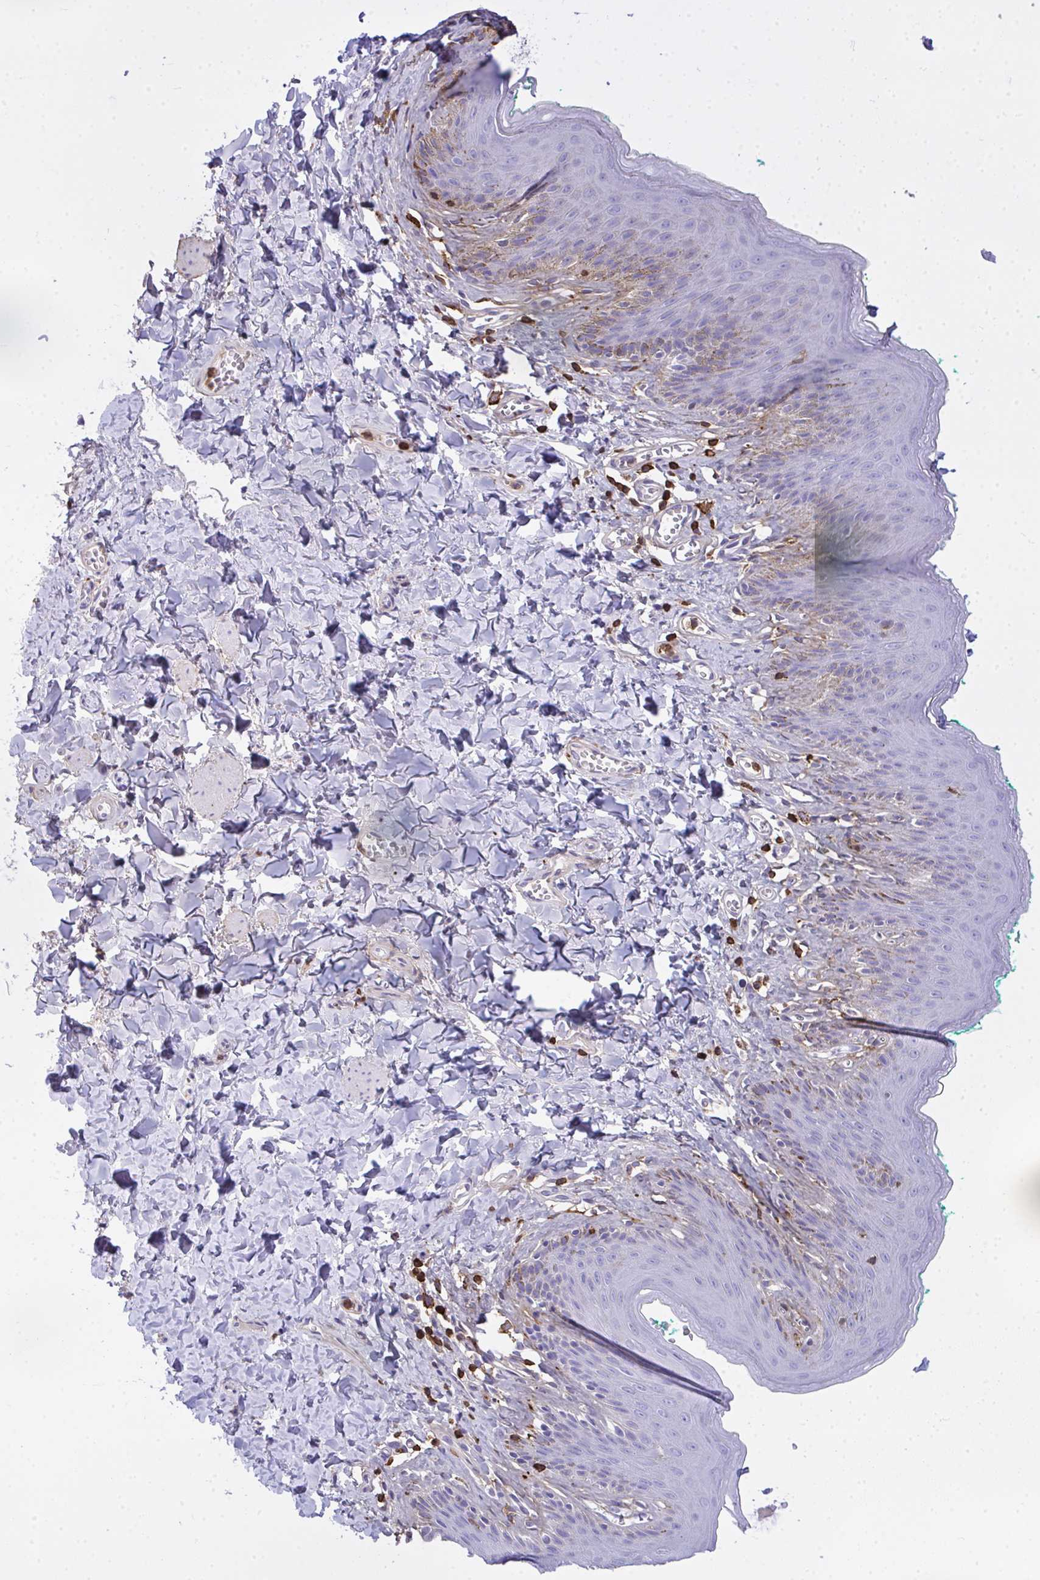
{"staining": {"intensity": "negative", "quantity": "none", "location": "none"}, "tissue": "skin", "cell_type": "Epidermal cells", "image_type": "normal", "snomed": [{"axis": "morphology", "description": "Normal tissue, NOS"}, {"axis": "topography", "description": "Vulva"}, {"axis": "topography", "description": "Peripheral nerve tissue"}], "caption": "DAB immunohistochemical staining of unremarkable human skin demonstrates no significant staining in epidermal cells.", "gene": "AP5M1", "patient": {"sex": "female", "age": 66}}